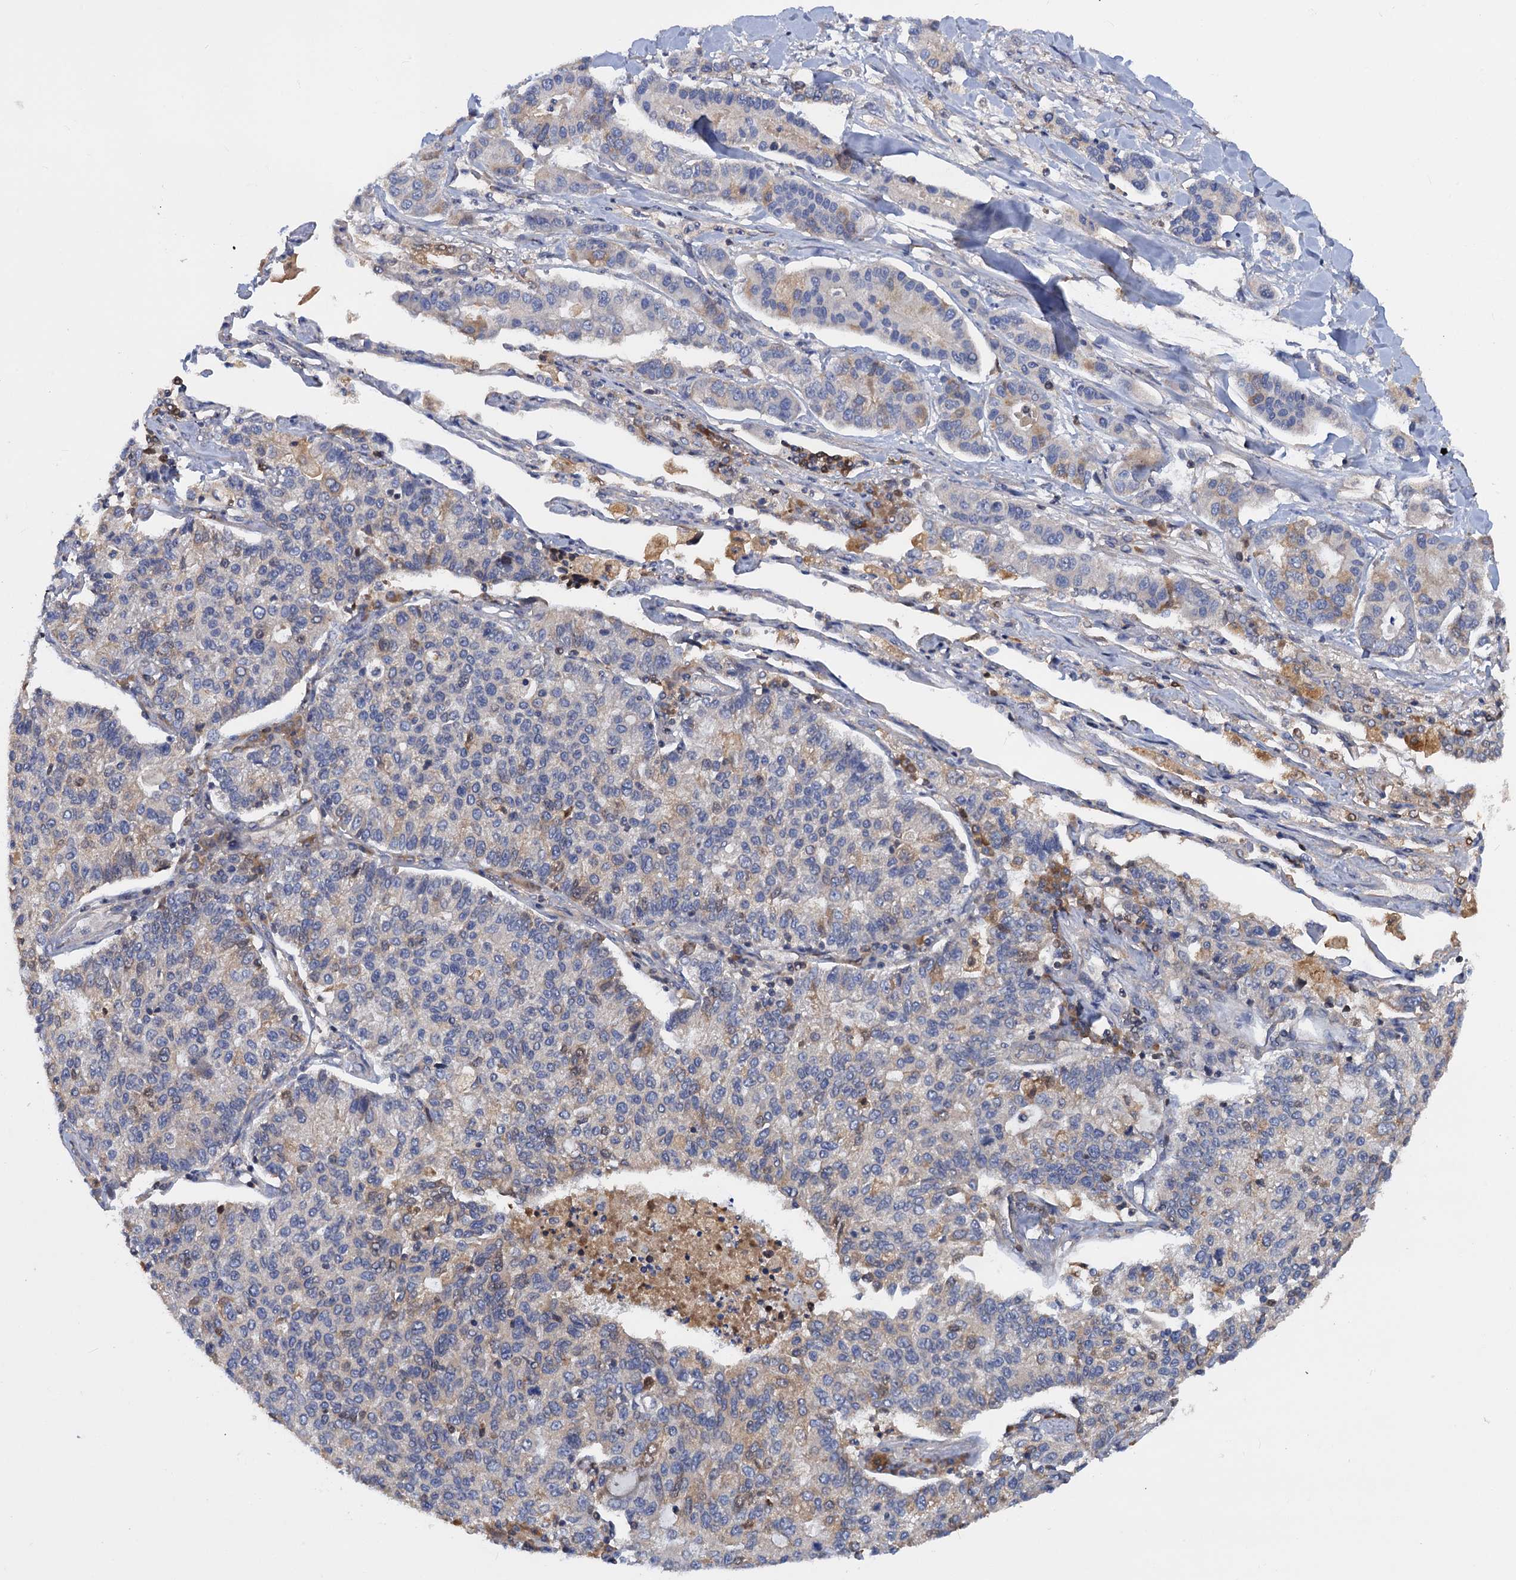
{"staining": {"intensity": "weak", "quantity": "<25%", "location": "cytoplasmic/membranous"}, "tissue": "lung cancer", "cell_type": "Tumor cells", "image_type": "cancer", "snomed": [{"axis": "morphology", "description": "Adenocarcinoma, NOS"}, {"axis": "topography", "description": "Lung"}], "caption": "Tumor cells show no significant protein positivity in adenocarcinoma (lung).", "gene": "DGKA", "patient": {"sex": "male", "age": 49}}